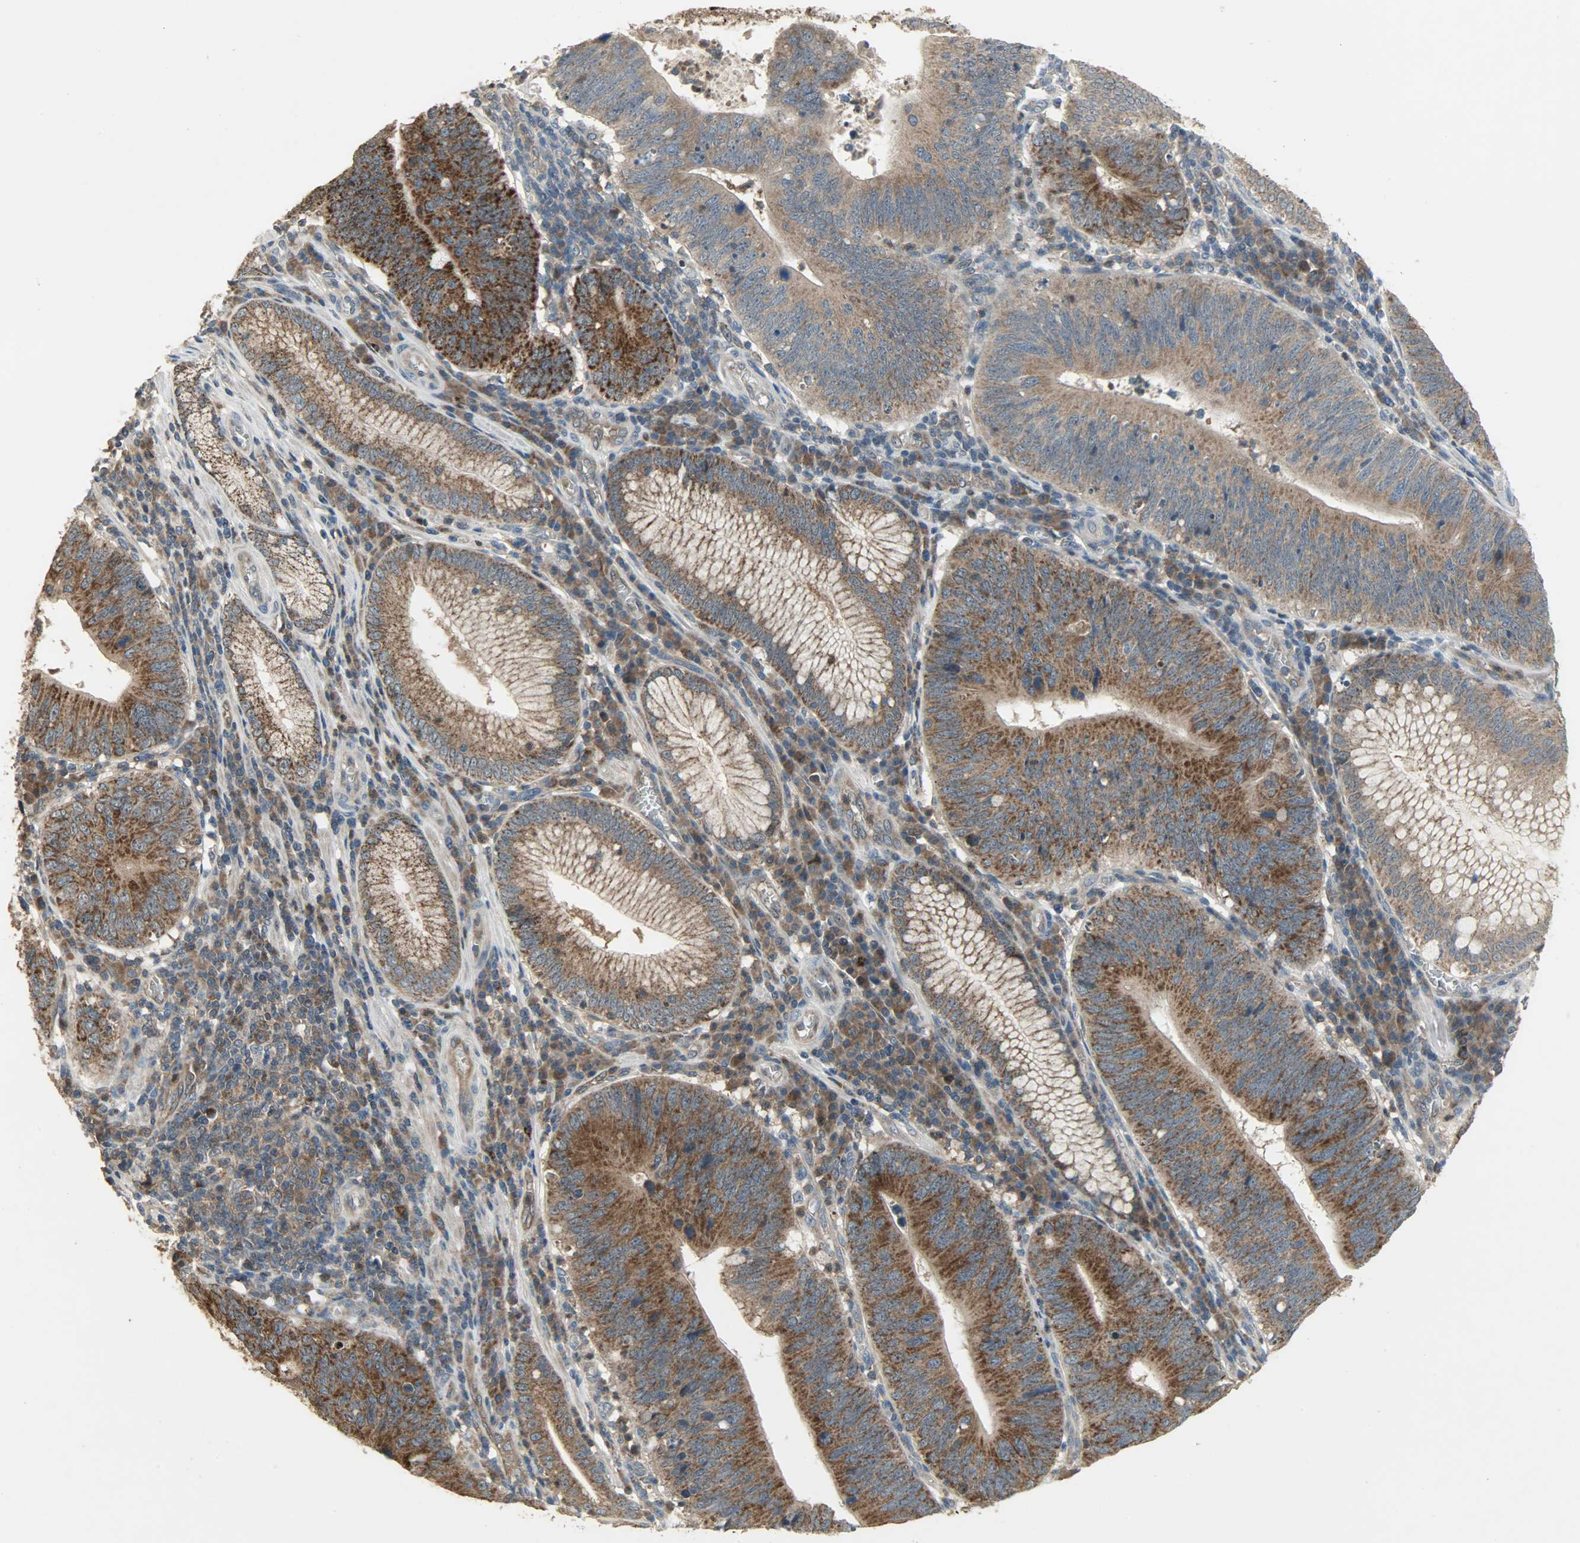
{"staining": {"intensity": "strong", "quantity": ">75%", "location": "cytoplasmic/membranous"}, "tissue": "stomach cancer", "cell_type": "Tumor cells", "image_type": "cancer", "snomed": [{"axis": "morphology", "description": "Adenocarcinoma, NOS"}, {"axis": "topography", "description": "Stomach"}], "caption": "A high amount of strong cytoplasmic/membranous expression is seen in approximately >75% of tumor cells in adenocarcinoma (stomach) tissue.", "gene": "AMT", "patient": {"sex": "male", "age": 59}}